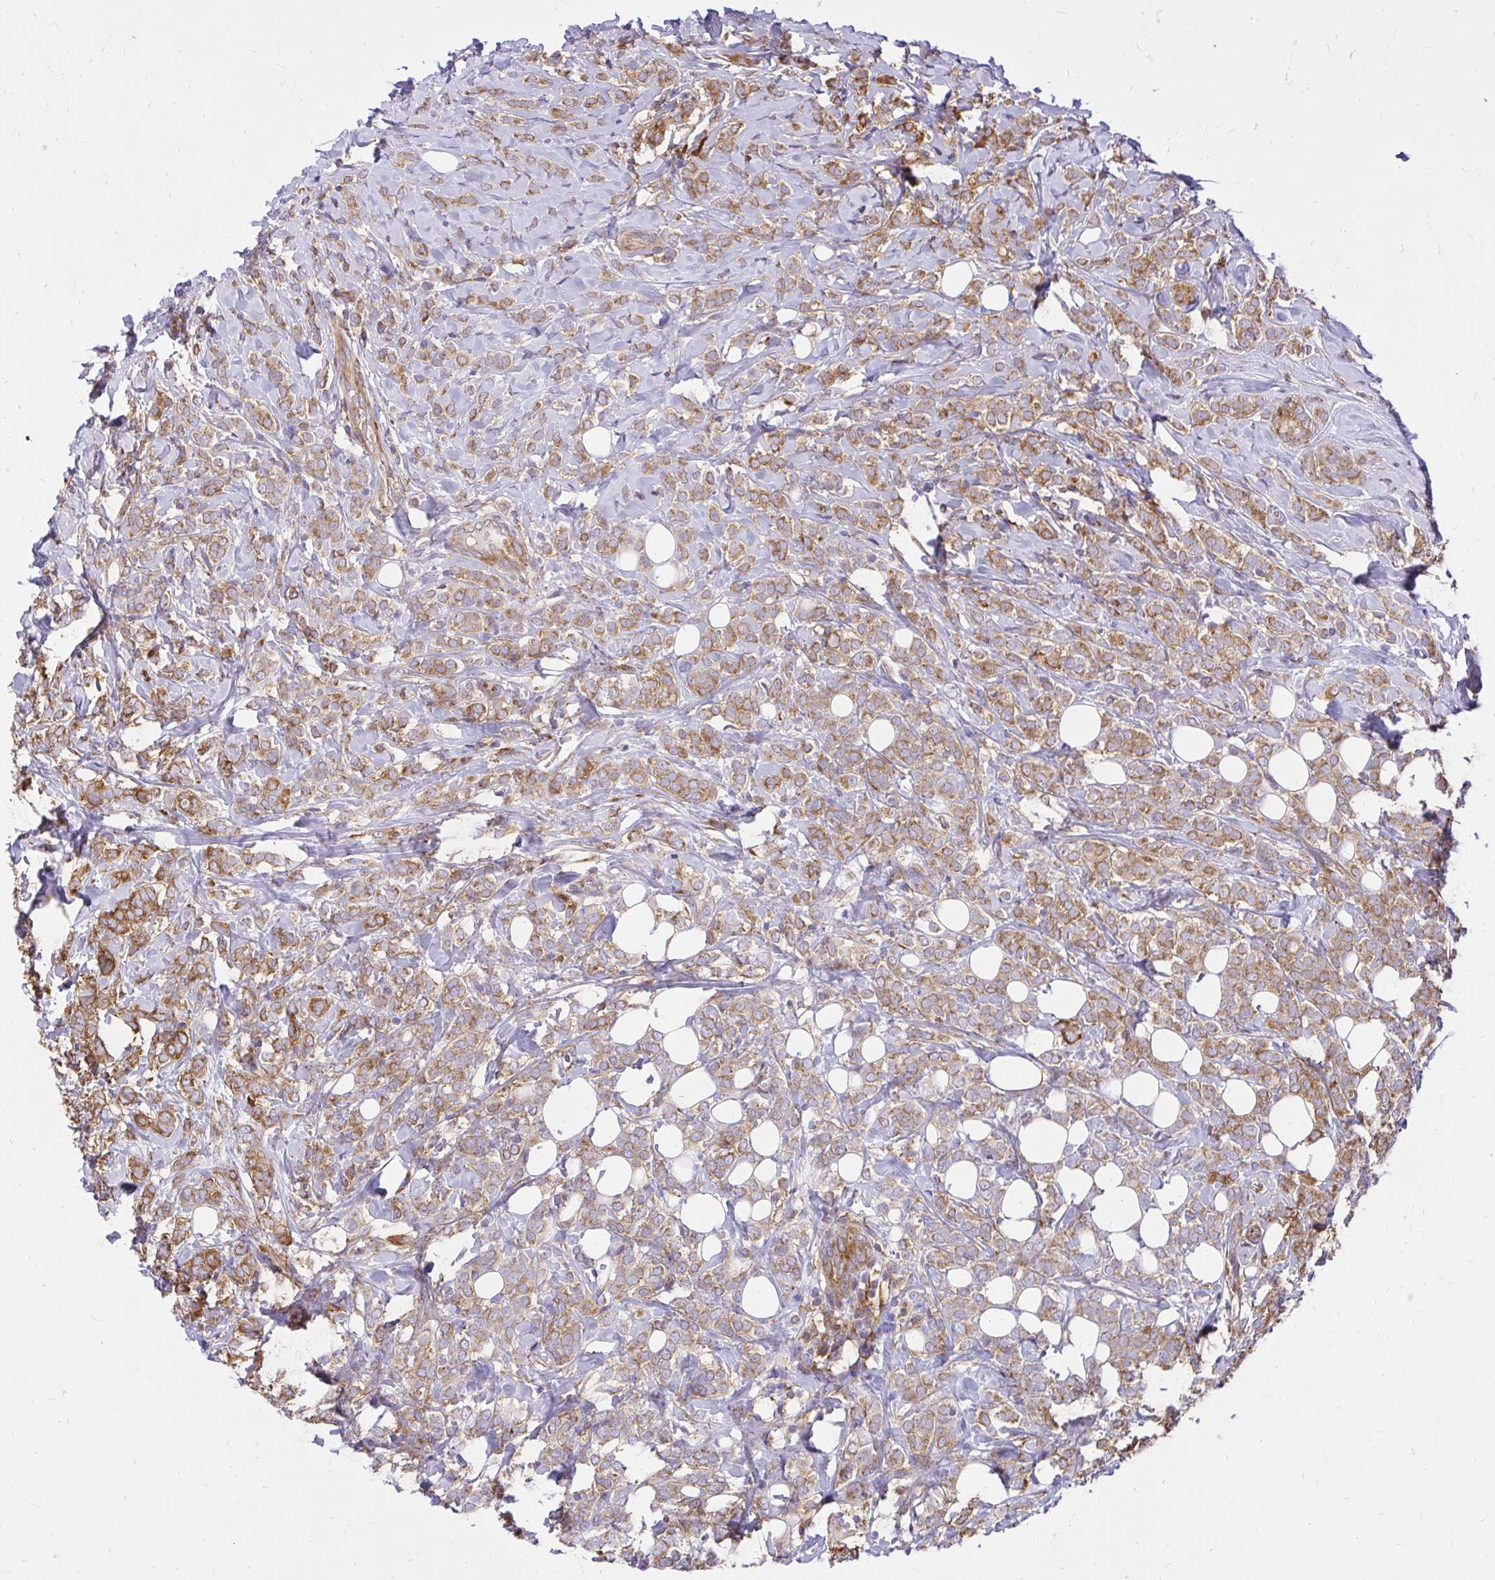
{"staining": {"intensity": "moderate", "quantity": ">75%", "location": "cytoplasmic/membranous"}, "tissue": "breast cancer", "cell_type": "Tumor cells", "image_type": "cancer", "snomed": [{"axis": "morphology", "description": "Lobular carcinoma"}, {"axis": "topography", "description": "Breast"}], "caption": "Brown immunohistochemical staining in human breast lobular carcinoma shows moderate cytoplasmic/membranous expression in approximately >75% of tumor cells.", "gene": "ABCB10", "patient": {"sex": "female", "age": 49}}